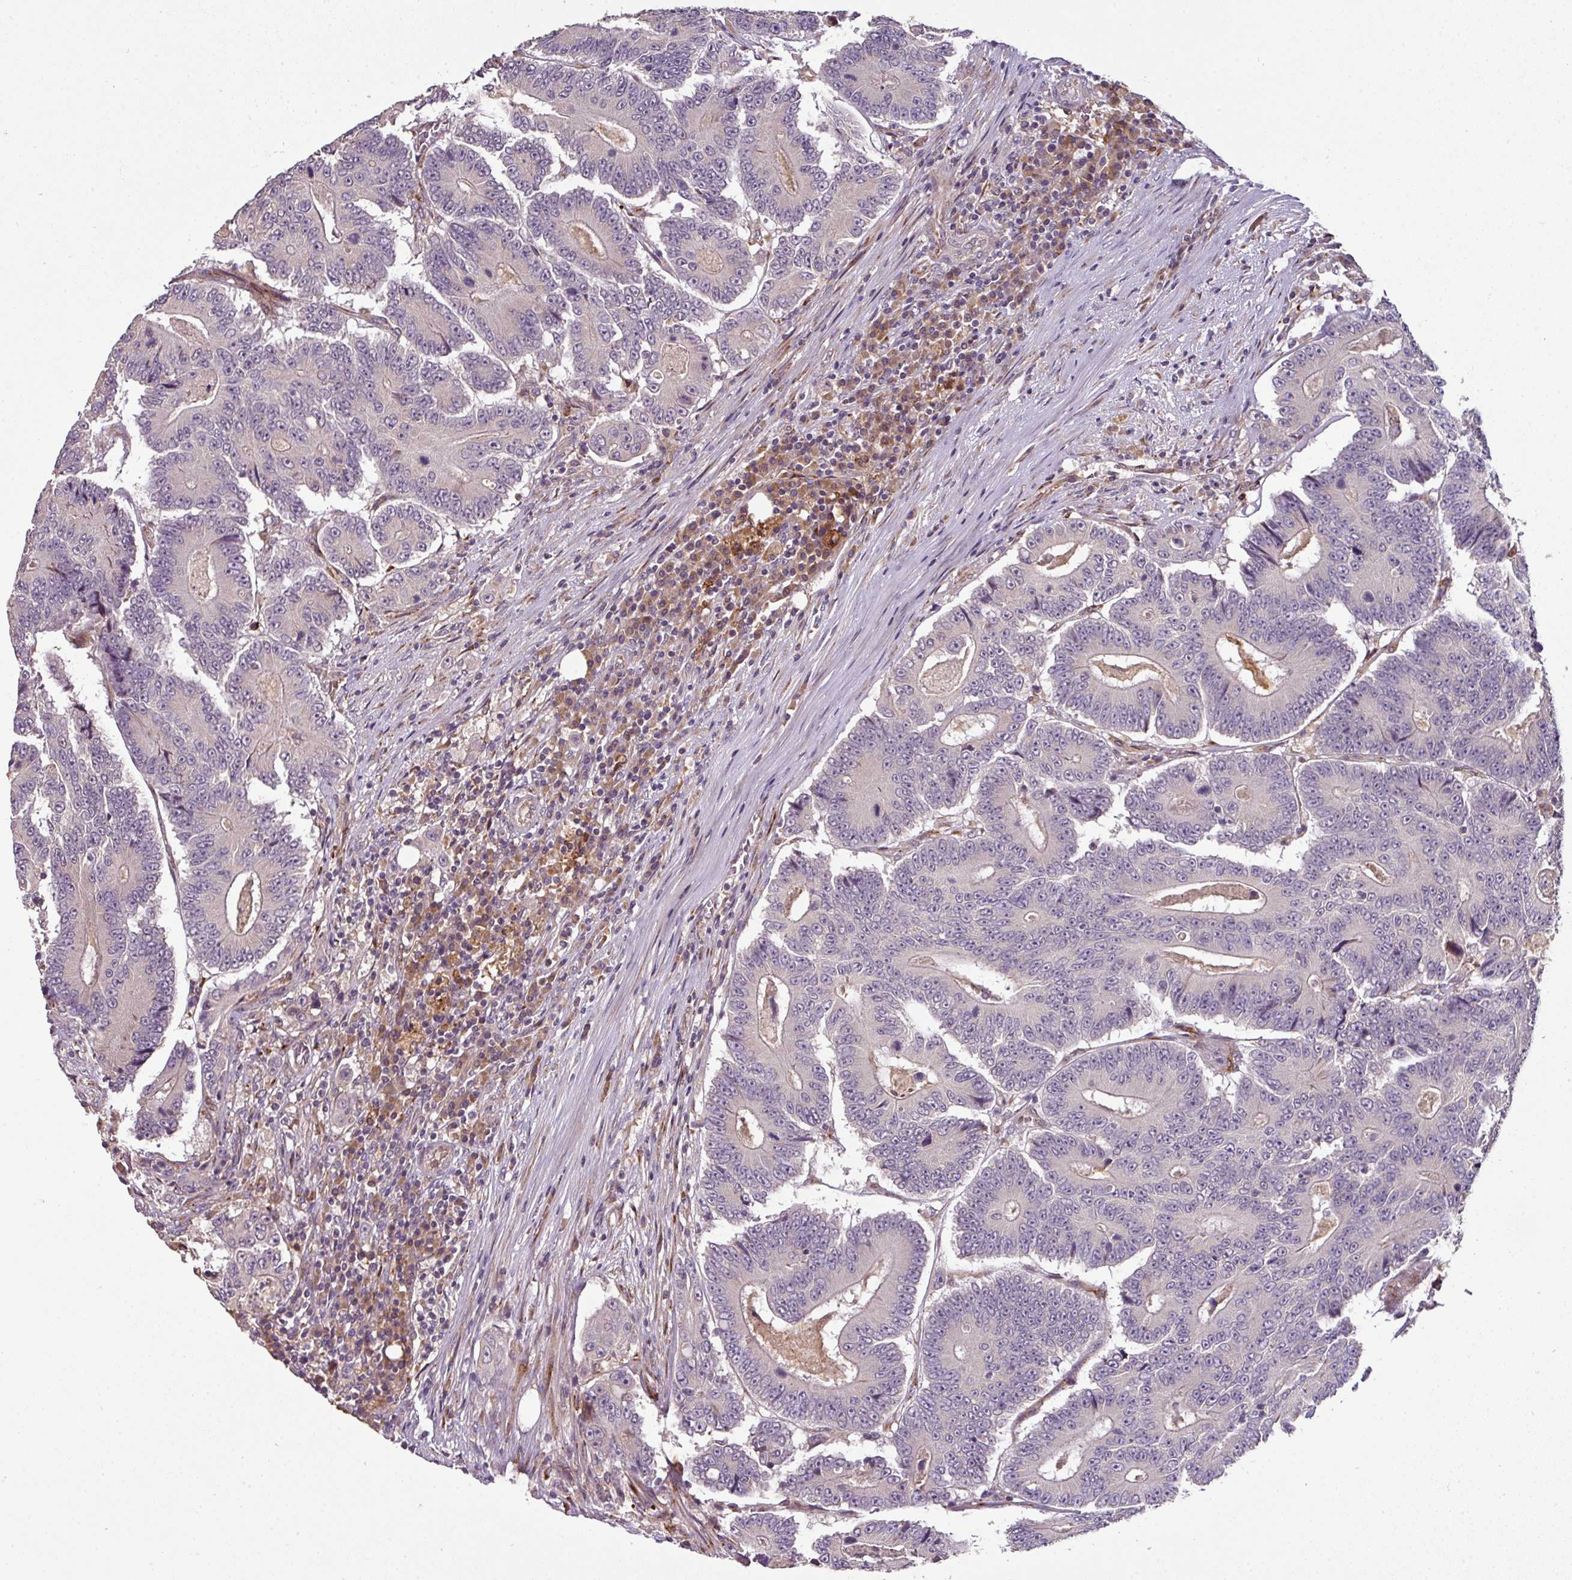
{"staining": {"intensity": "negative", "quantity": "none", "location": "none"}, "tissue": "colorectal cancer", "cell_type": "Tumor cells", "image_type": "cancer", "snomed": [{"axis": "morphology", "description": "Adenocarcinoma, NOS"}, {"axis": "topography", "description": "Colon"}], "caption": "The IHC histopathology image has no significant positivity in tumor cells of colorectal cancer (adenocarcinoma) tissue.", "gene": "SPCS3", "patient": {"sex": "male", "age": 83}}